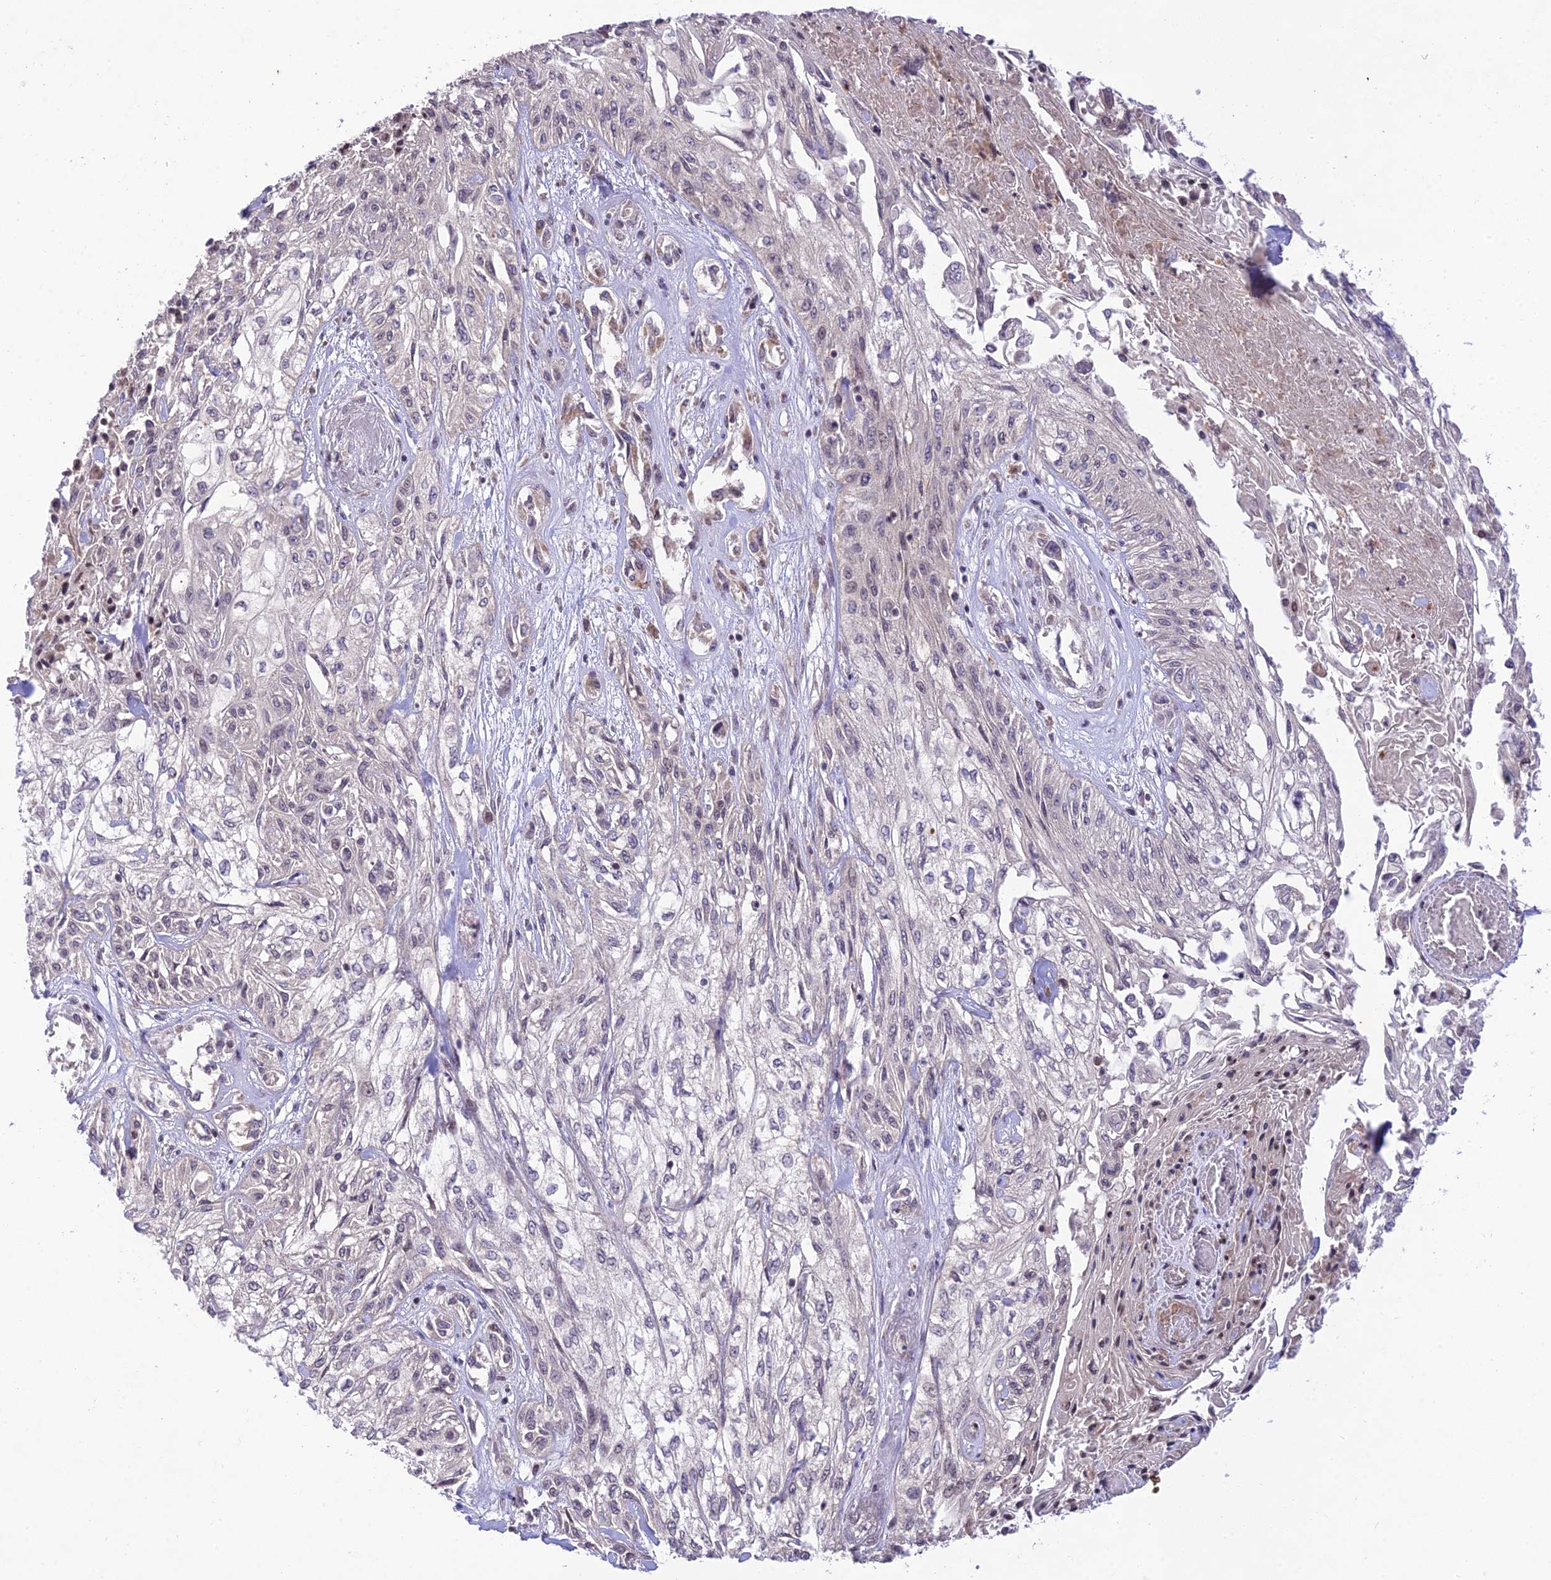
{"staining": {"intensity": "negative", "quantity": "none", "location": "none"}, "tissue": "skin cancer", "cell_type": "Tumor cells", "image_type": "cancer", "snomed": [{"axis": "morphology", "description": "Squamous cell carcinoma, NOS"}, {"axis": "morphology", "description": "Squamous cell carcinoma, metastatic, NOS"}, {"axis": "topography", "description": "Skin"}, {"axis": "topography", "description": "Lymph node"}], "caption": "High magnification brightfield microscopy of metastatic squamous cell carcinoma (skin) stained with DAB (brown) and counterstained with hematoxylin (blue): tumor cells show no significant staining.", "gene": "TEKT1", "patient": {"sex": "male", "age": 75}}